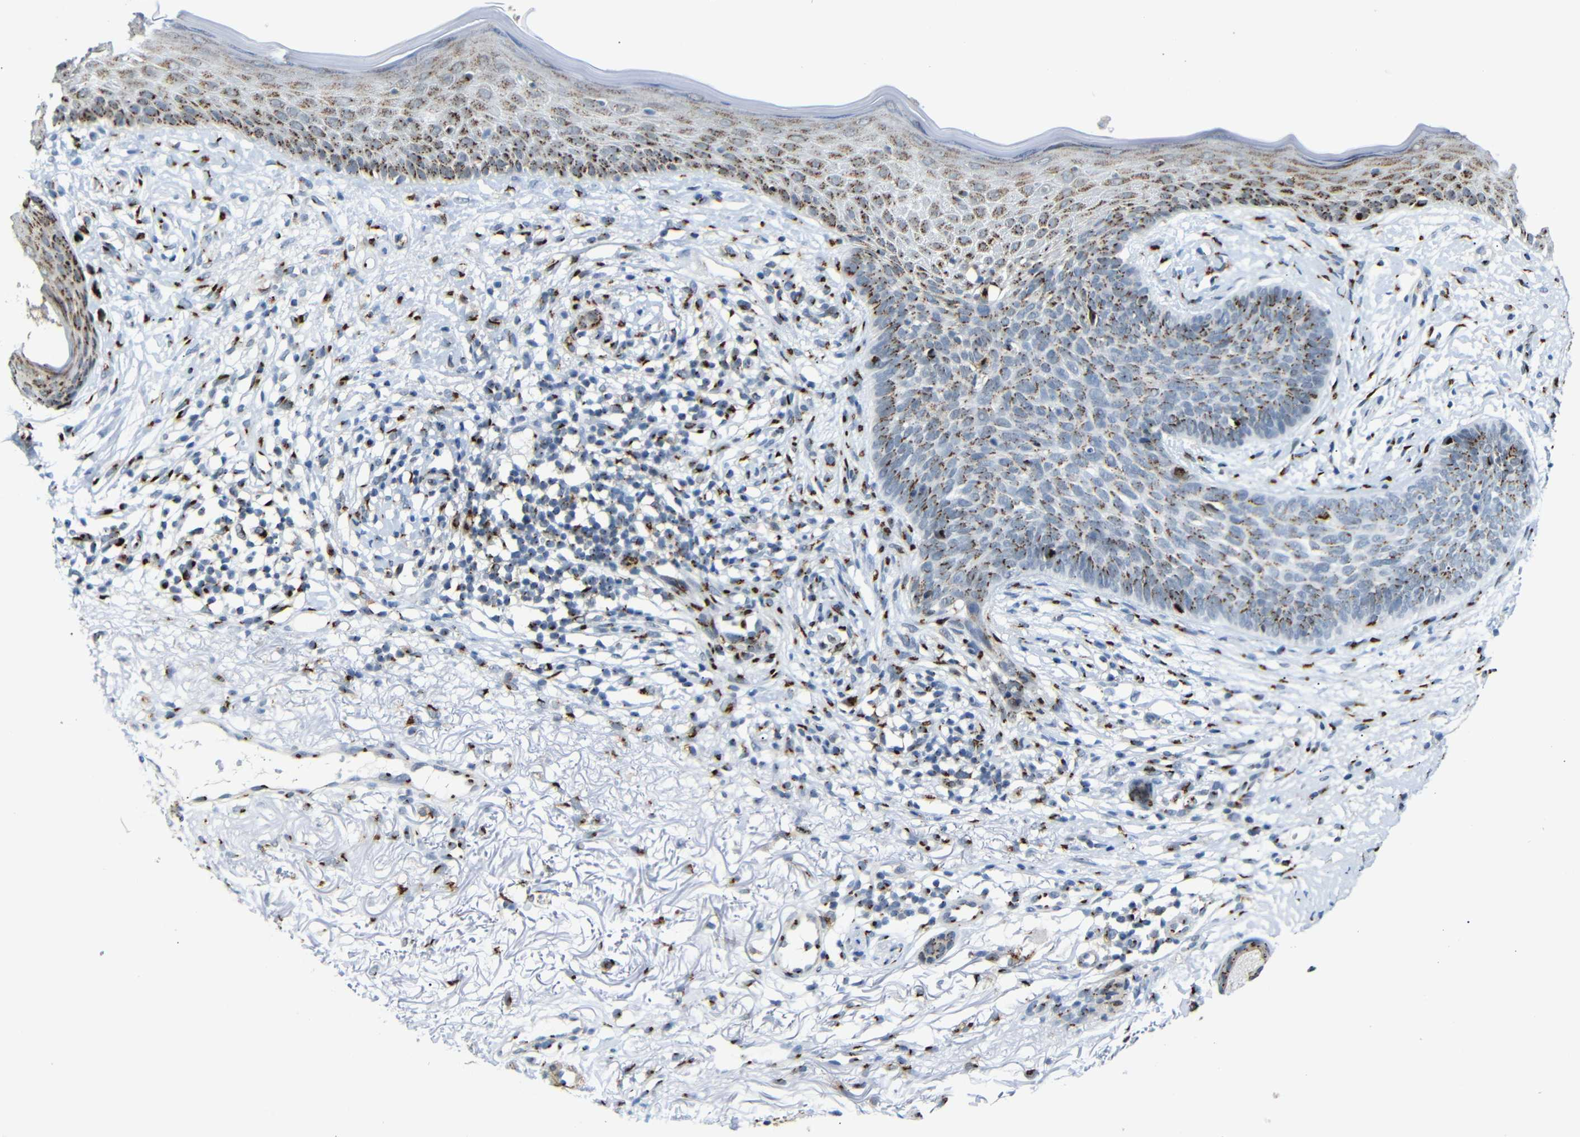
{"staining": {"intensity": "moderate", "quantity": ">75%", "location": "cytoplasmic/membranous"}, "tissue": "skin cancer", "cell_type": "Tumor cells", "image_type": "cancer", "snomed": [{"axis": "morphology", "description": "Basal cell carcinoma"}, {"axis": "topography", "description": "Skin"}], "caption": "A medium amount of moderate cytoplasmic/membranous positivity is present in approximately >75% of tumor cells in skin cancer tissue.", "gene": "TGOLN2", "patient": {"sex": "female", "age": 70}}